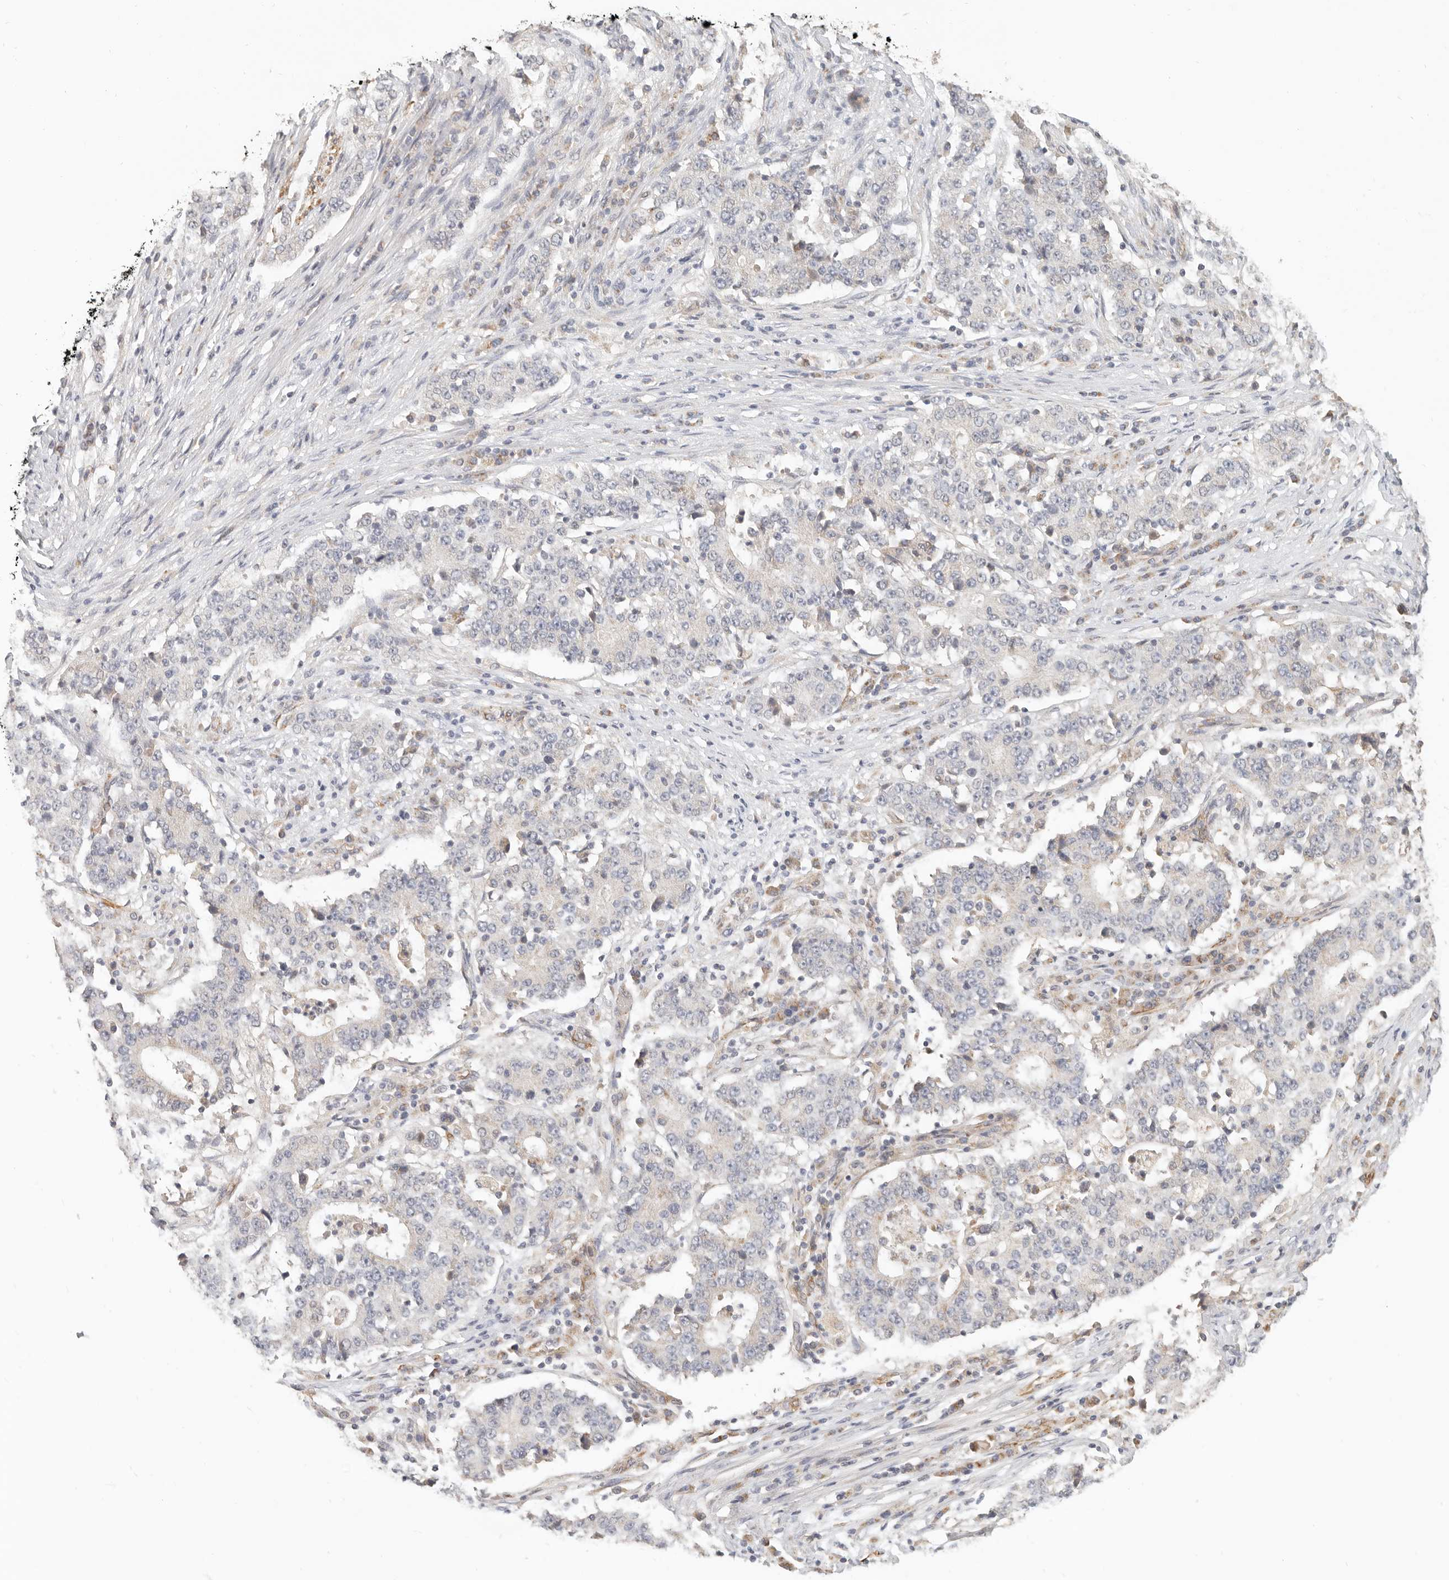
{"staining": {"intensity": "negative", "quantity": "none", "location": "none"}, "tissue": "stomach cancer", "cell_type": "Tumor cells", "image_type": "cancer", "snomed": [{"axis": "morphology", "description": "Adenocarcinoma, NOS"}, {"axis": "topography", "description": "Stomach"}], "caption": "Human stomach cancer stained for a protein using IHC displays no staining in tumor cells.", "gene": "SPRING1", "patient": {"sex": "male", "age": 59}}